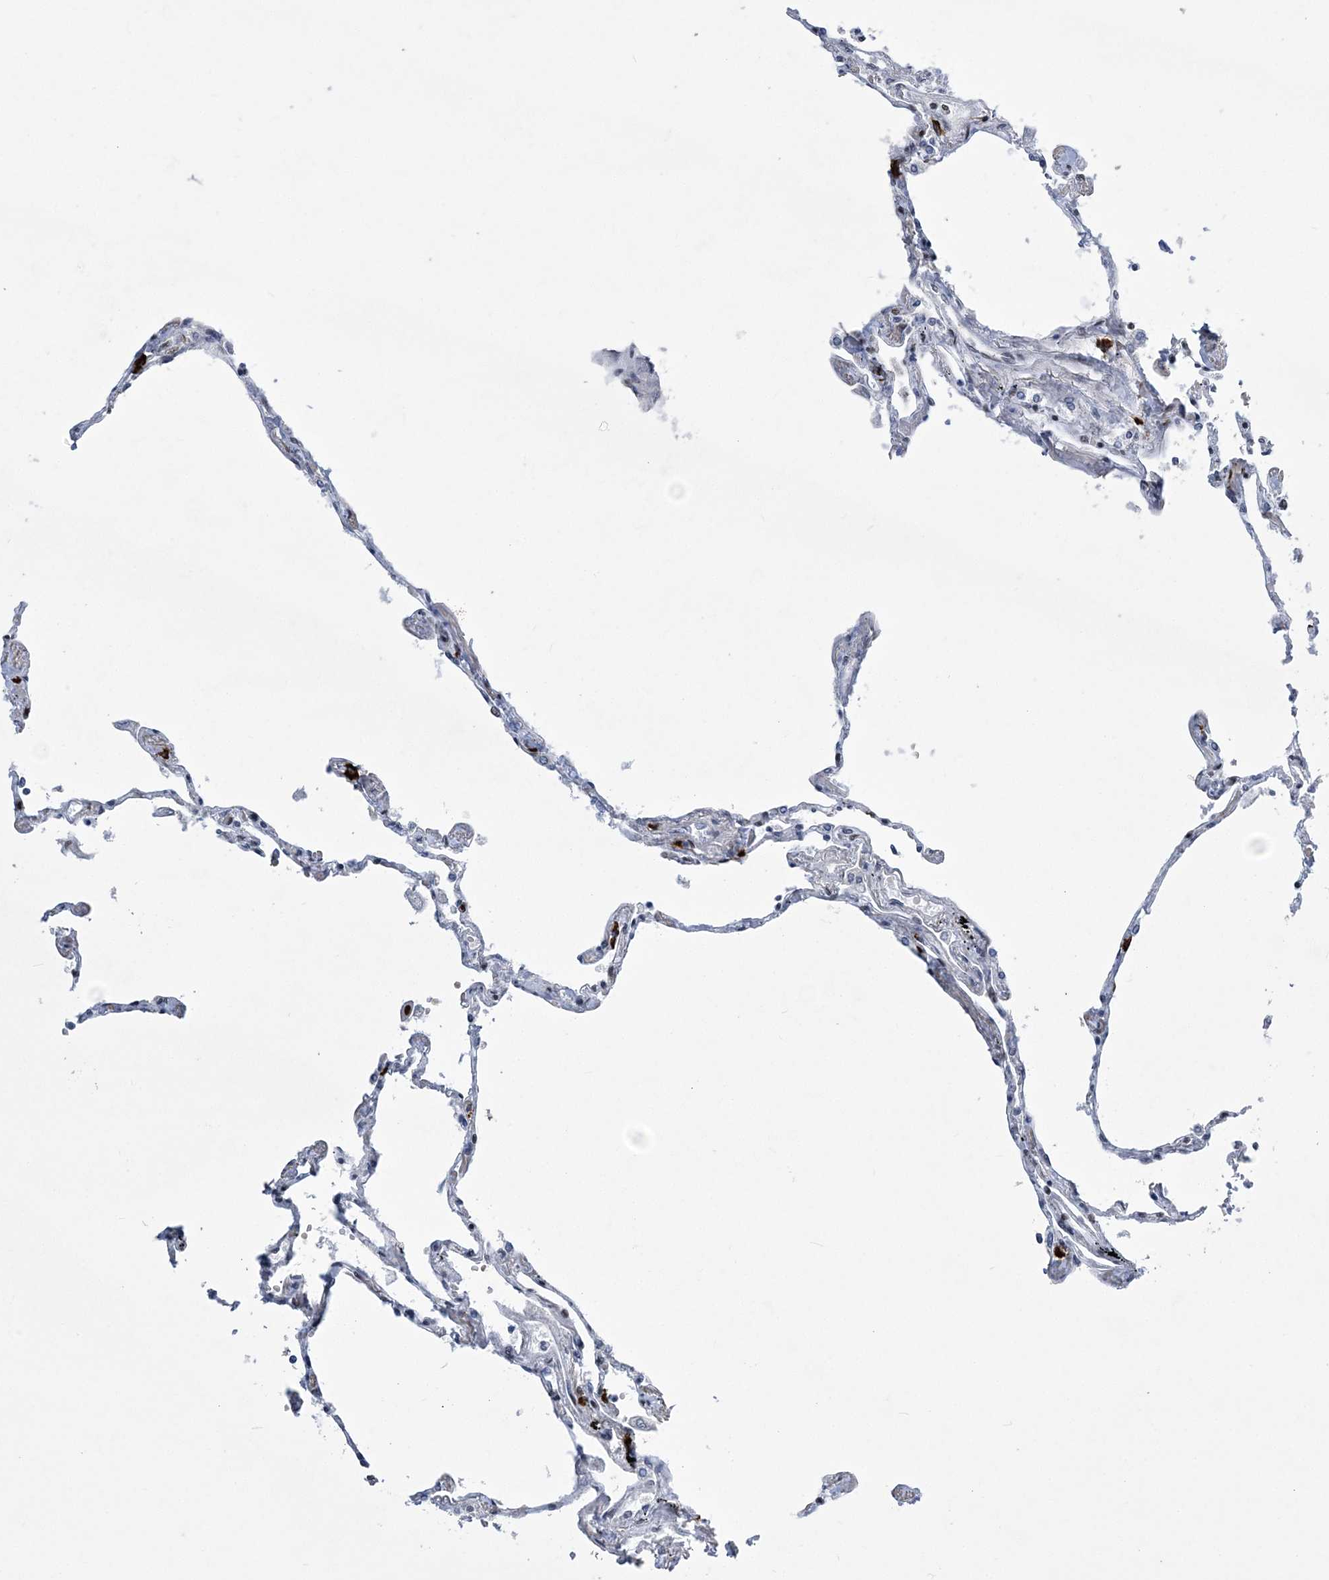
{"staining": {"intensity": "moderate", "quantity": "<25%", "location": "nuclear"}, "tissue": "lung", "cell_type": "Alveolar cells", "image_type": "normal", "snomed": [{"axis": "morphology", "description": "Normal tissue, NOS"}, {"axis": "topography", "description": "Lung"}], "caption": "A high-resolution micrograph shows IHC staining of normal lung, which reveals moderate nuclear positivity in about <25% of alveolar cells.", "gene": "ZBTB7A", "patient": {"sex": "female", "age": 67}}